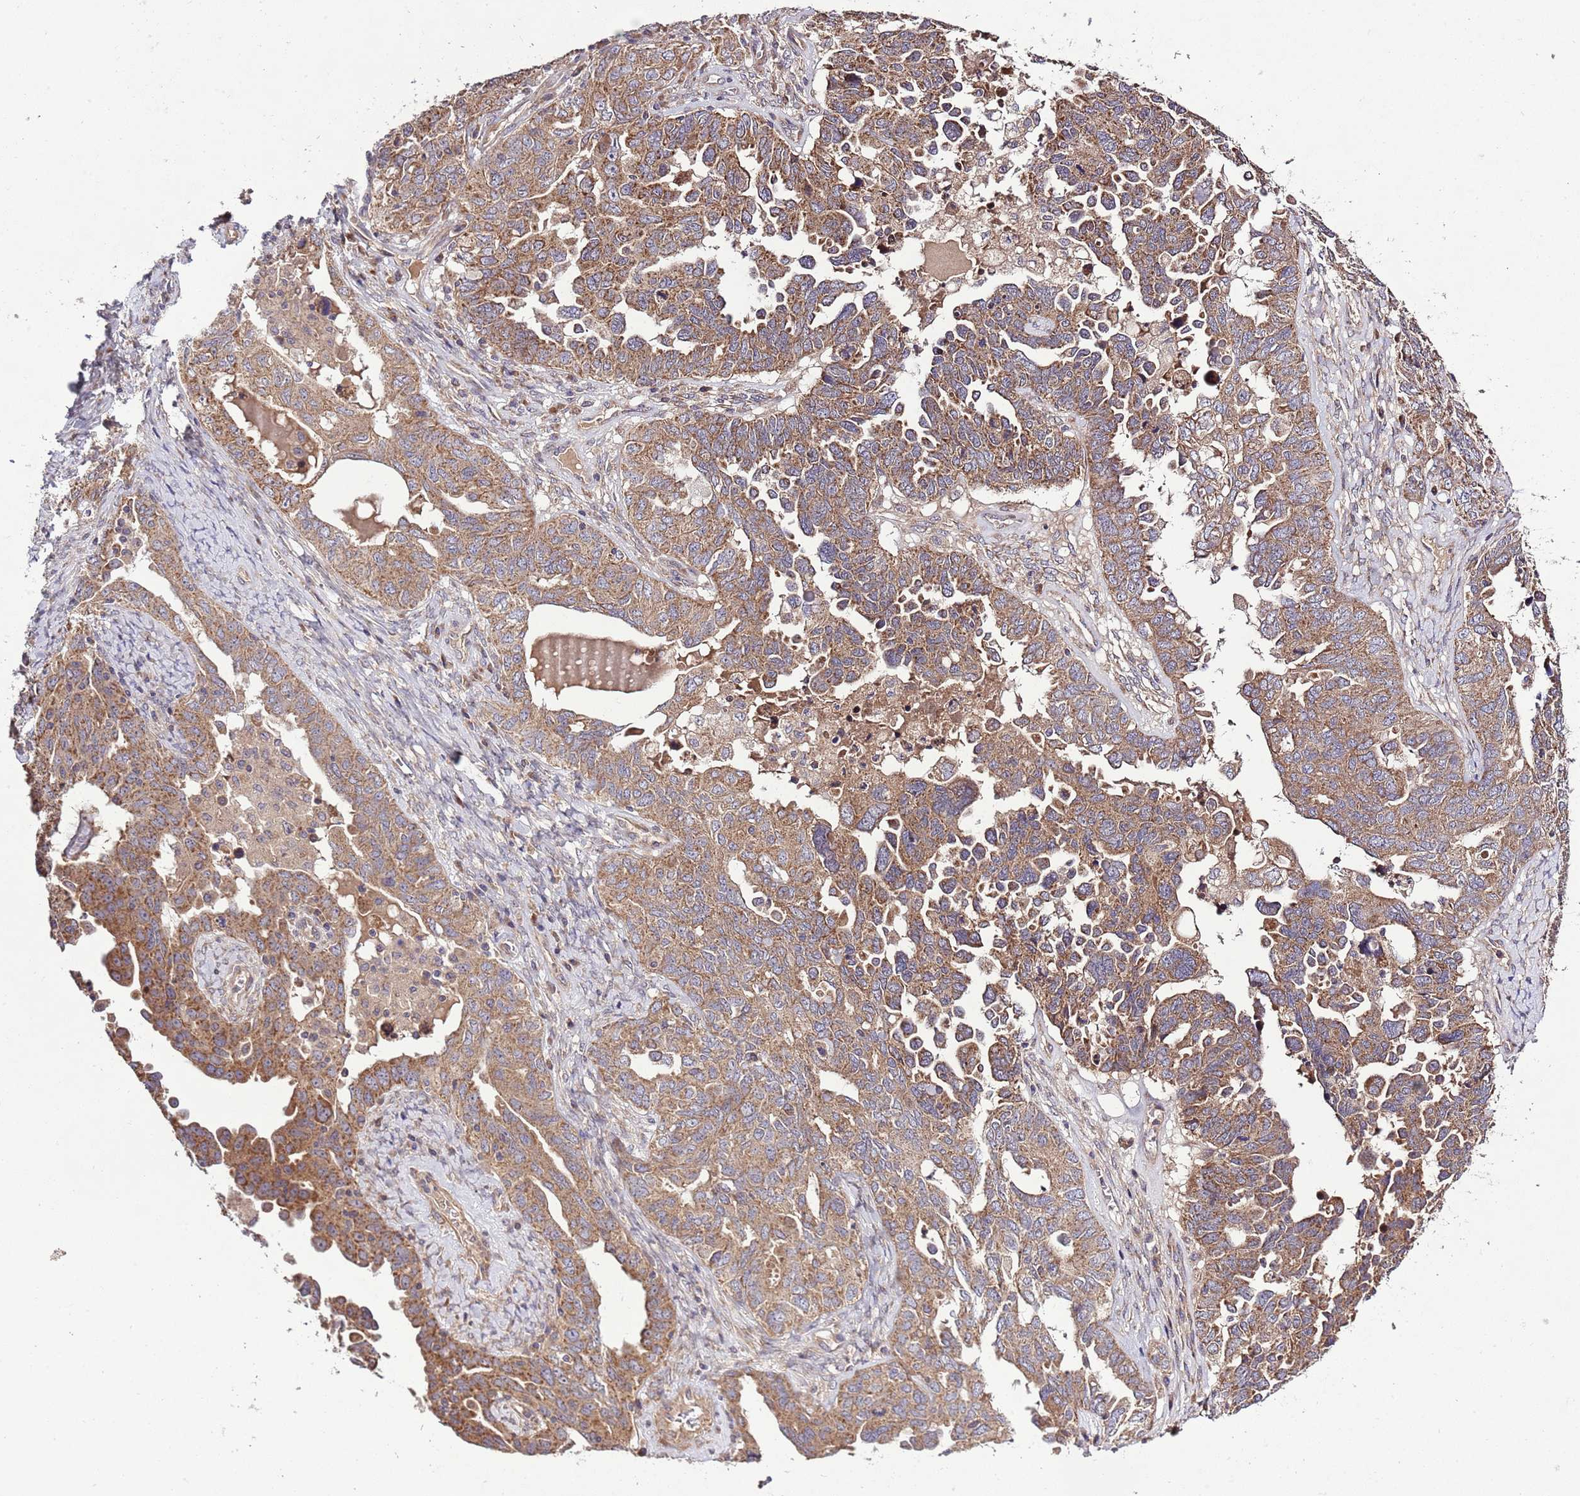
{"staining": {"intensity": "moderate", "quantity": ">75%", "location": "cytoplasmic/membranous"}, "tissue": "ovarian cancer", "cell_type": "Tumor cells", "image_type": "cancer", "snomed": [{"axis": "morphology", "description": "Carcinoma, endometroid"}, {"axis": "topography", "description": "Ovary"}], "caption": "Immunohistochemical staining of human endometroid carcinoma (ovarian) displays medium levels of moderate cytoplasmic/membranous expression in approximately >75% of tumor cells.", "gene": "MFNG", "patient": {"sex": "female", "age": 62}}